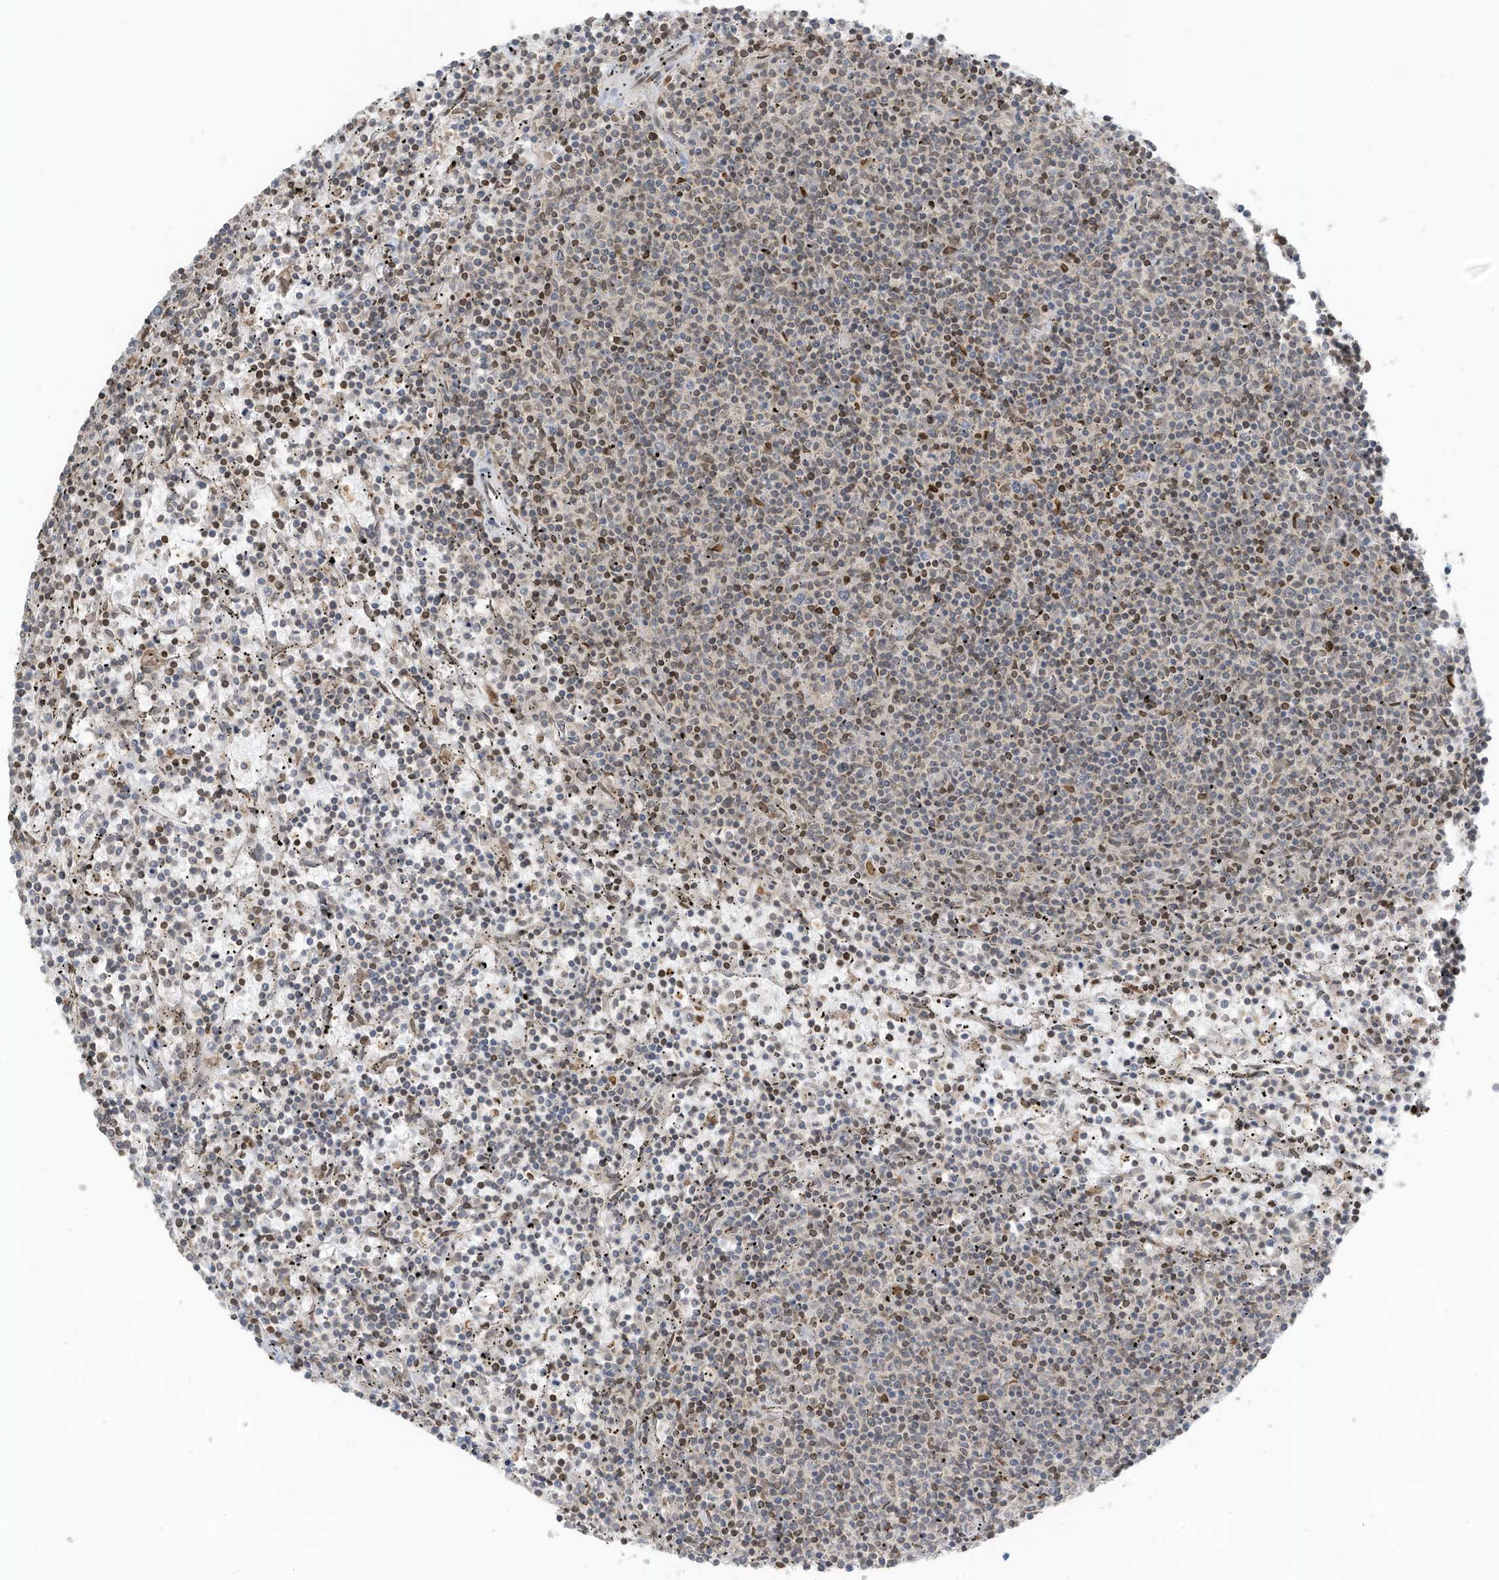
{"staining": {"intensity": "negative", "quantity": "none", "location": "none"}, "tissue": "lymphoma", "cell_type": "Tumor cells", "image_type": "cancer", "snomed": [{"axis": "morphology", "description": "Malignant lymphoma, non-Hodgkin's type, Low grade"}, {"axis": "topography", "description": "Spleen"}], "caption": "Immunohistochemistry image of neoplastic tissue: human lymphoma stained with DAB (3,3'-diaminobenzidine) displays no significant protein positivity in tumor cells.", "gene": "RABL3", "patient": {"sex": "female", "age": 50}}